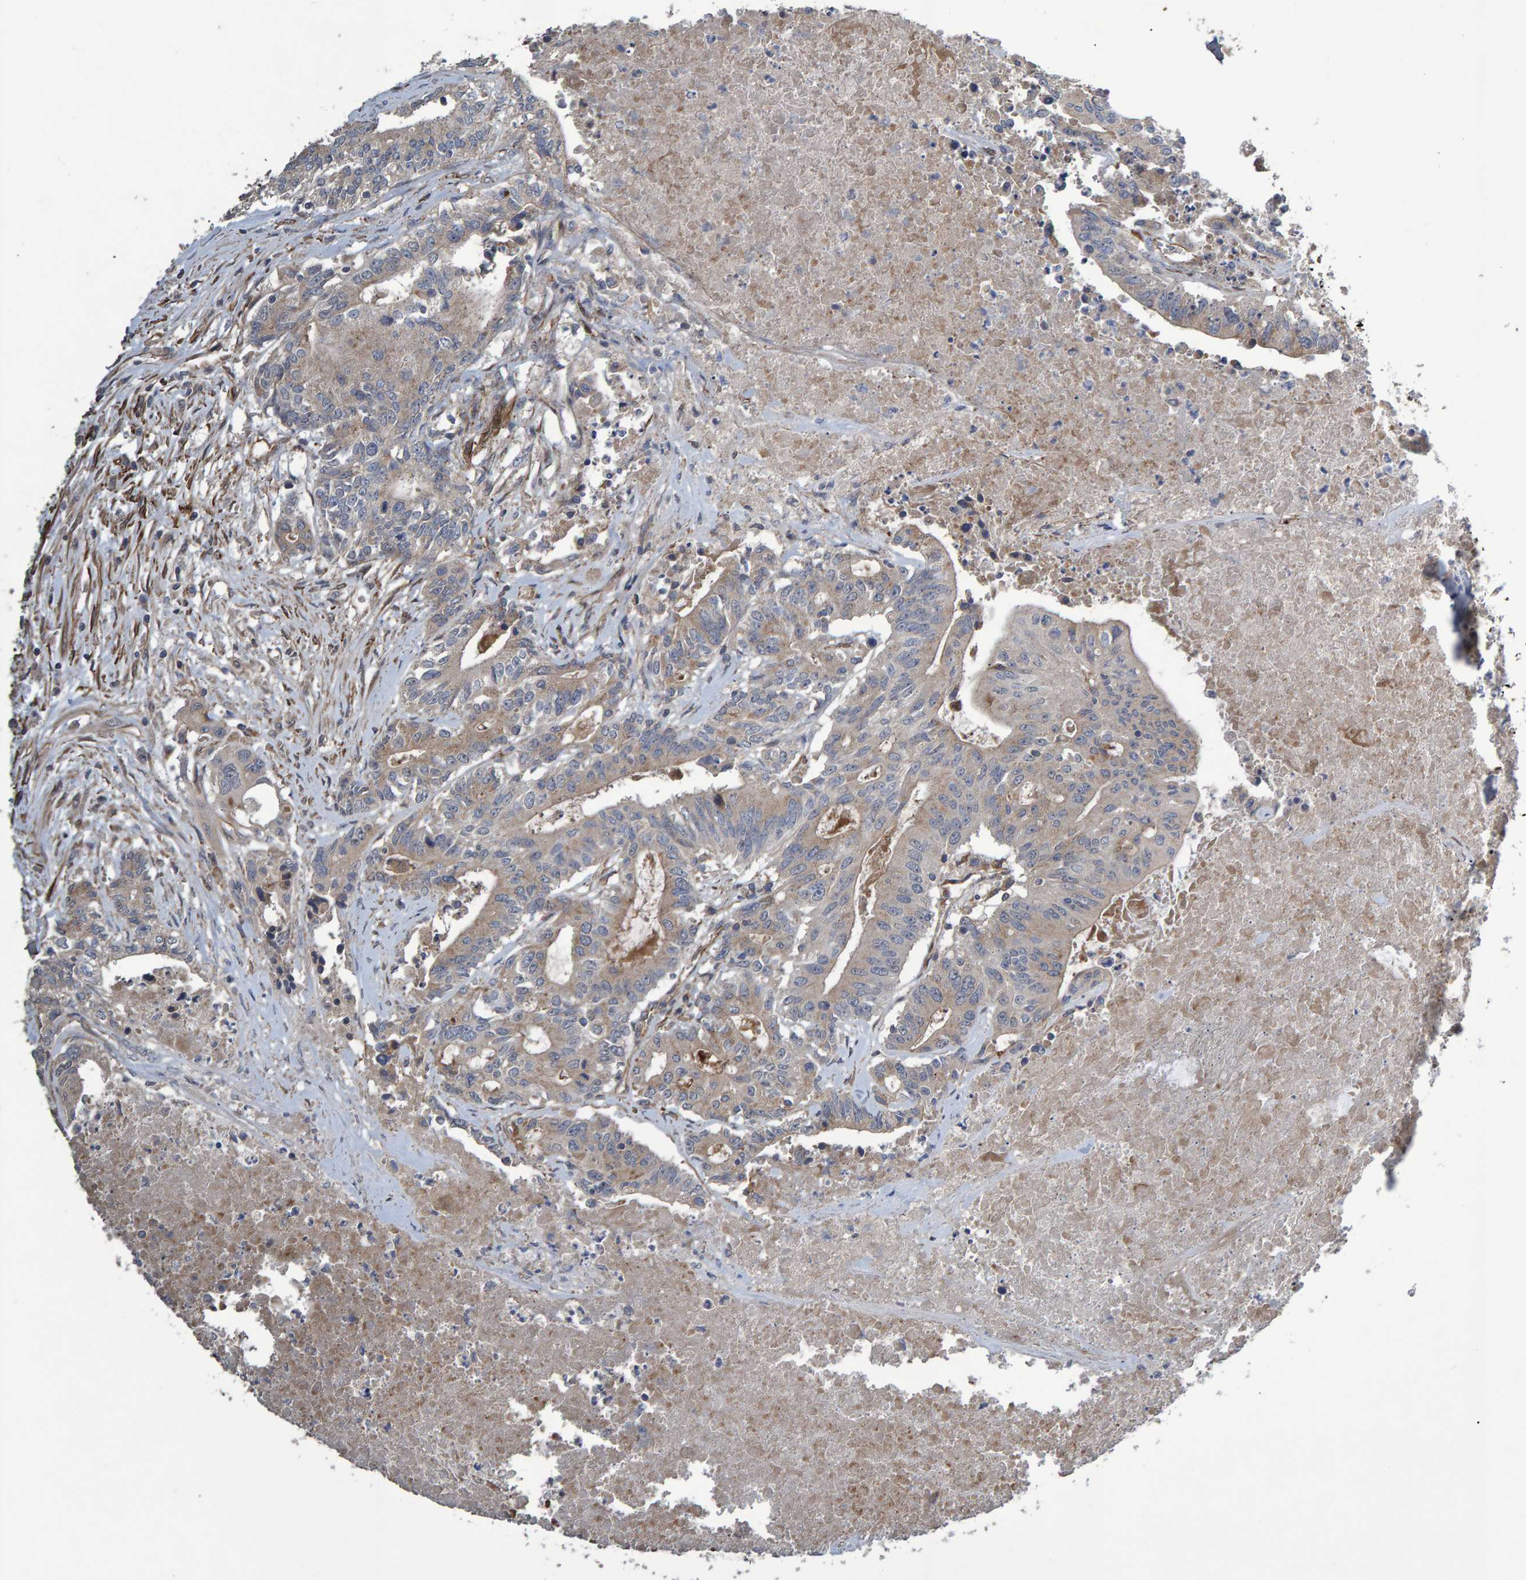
{"staining": {"intensity": "weak", "quantity": ">75%", "location": "cytoplasmic/membranous"}, "tissue": "colorectal cancer", "cell_type": "Tumor cells", "image_type": "cancer", "snomed": [{"axis": "morphology", "description": "Adenocarcinoma, NOS"}, {"axis": "topography", "description": "Colon"}], "caption": "Immunohistochemistry micrograph of neoplastic tissue: colorectal cancer (adenocarcinoma) stained using immunohistochemistry exhibits low levels of weak protein expression localized specifically in the cytoplasmic/membranous of tumor cells, appearing as a cytoplasmic/membranous brown color.", "gene": "SLIT2", "patient": {"sex": "female", "age": 77}}